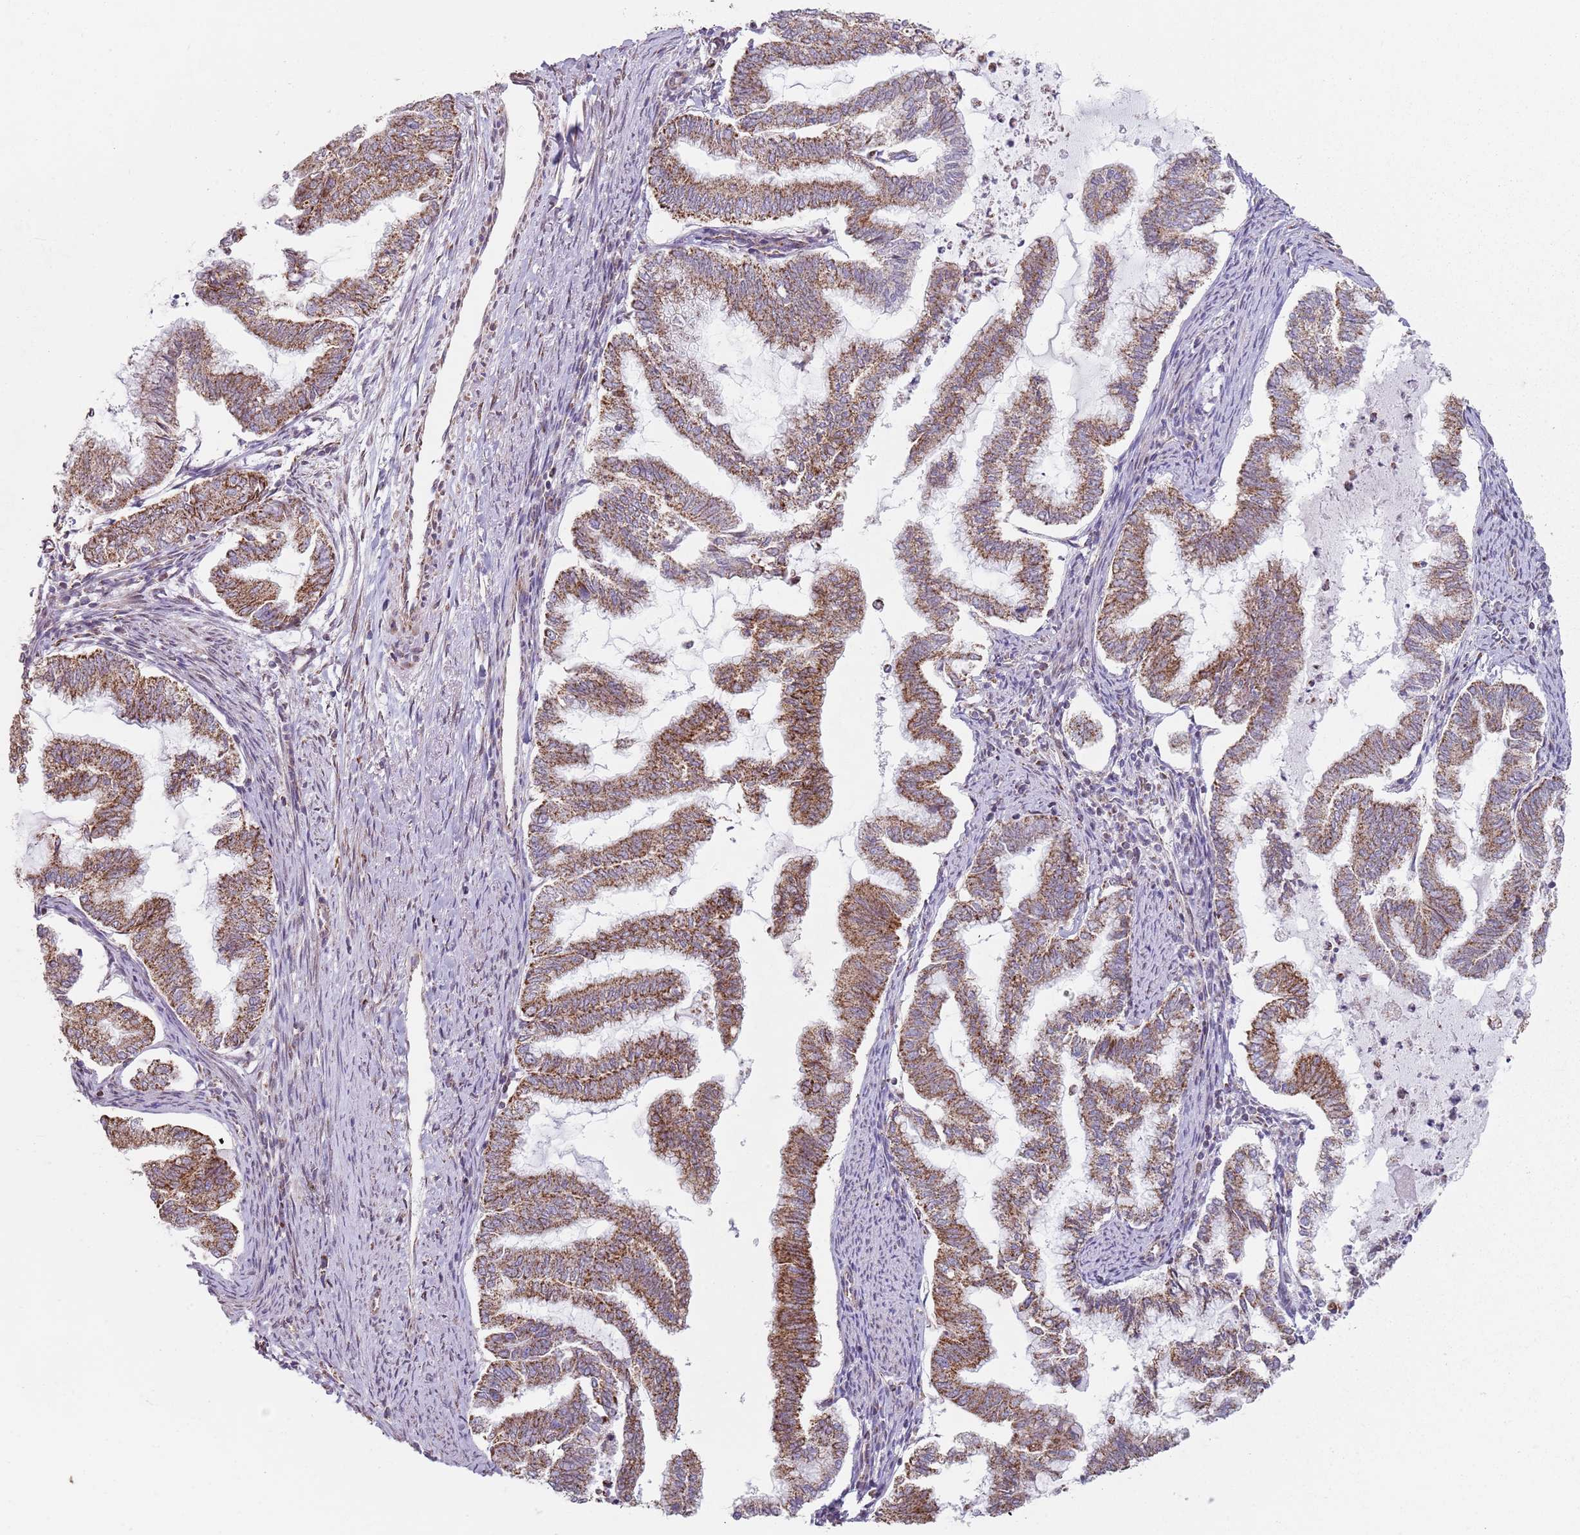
{"staining": {"intensity": "moderate", "quantity": ">75%", "location": "cytoplasmic/membranous"}, "tissue": "endometrial cancer", "cell_type": "Tumor cells", "image_type": "cancer", "snomed": [{"axis": "morphology", "description": "Adenocarcinoma, NOS"}, {"axis": "topography", "description": "Endometrium"}], "caption": "Immunohistochemical staining of endometrial adenocarcinoma reveals medium levels of moderate cytoplasmic/membranous staining in about >75% of tumor cells. (DAB (3,3'-diaminobenzidine) IHC, brown staining for protein, blue staining for nuclei).", "gene": "GAS8", "patient": {"sex": "female", "age": 79}}